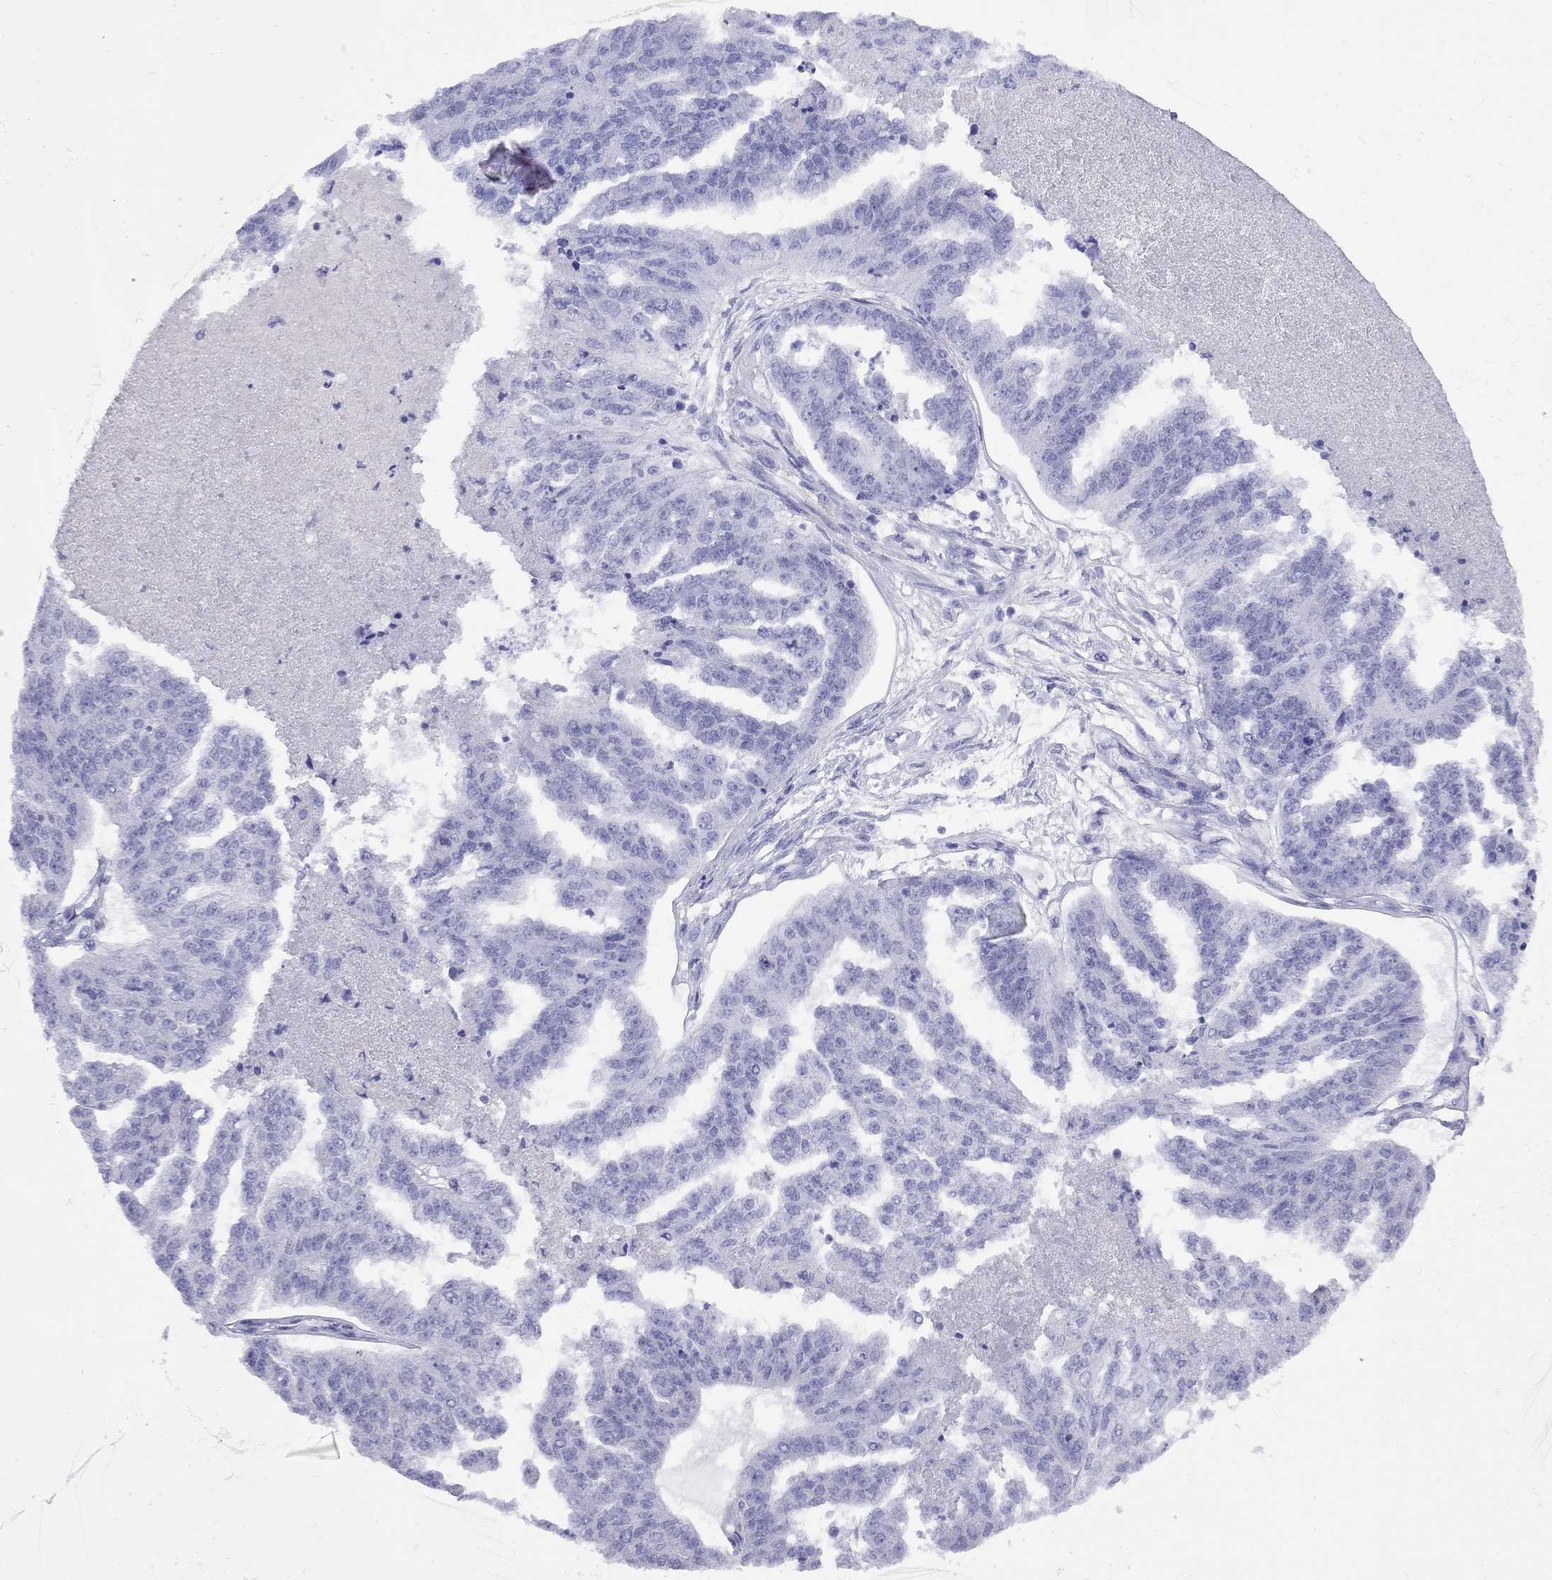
{"staining": {"intensity": "negative", "quantity": "none", "location": "none"}, "tissue": "ovarian cancer", "cell_type": "Tumor cells", "image_type": "cancer", "snomed": [{"axis": "morphology", "description": "Cystadenocarcinoma, serous, NOS"}, {"axis": "topography", "description": "Ovary"}], "caption": "Immunohistochemistry micrograph of ovarian cancer (serous cystadenocarcinoma) stained for a protein (brown), which demonstrates no expression in tumor cells.", "gene": "GRIA2", "patient": {"sex": "female", "age": 58}}